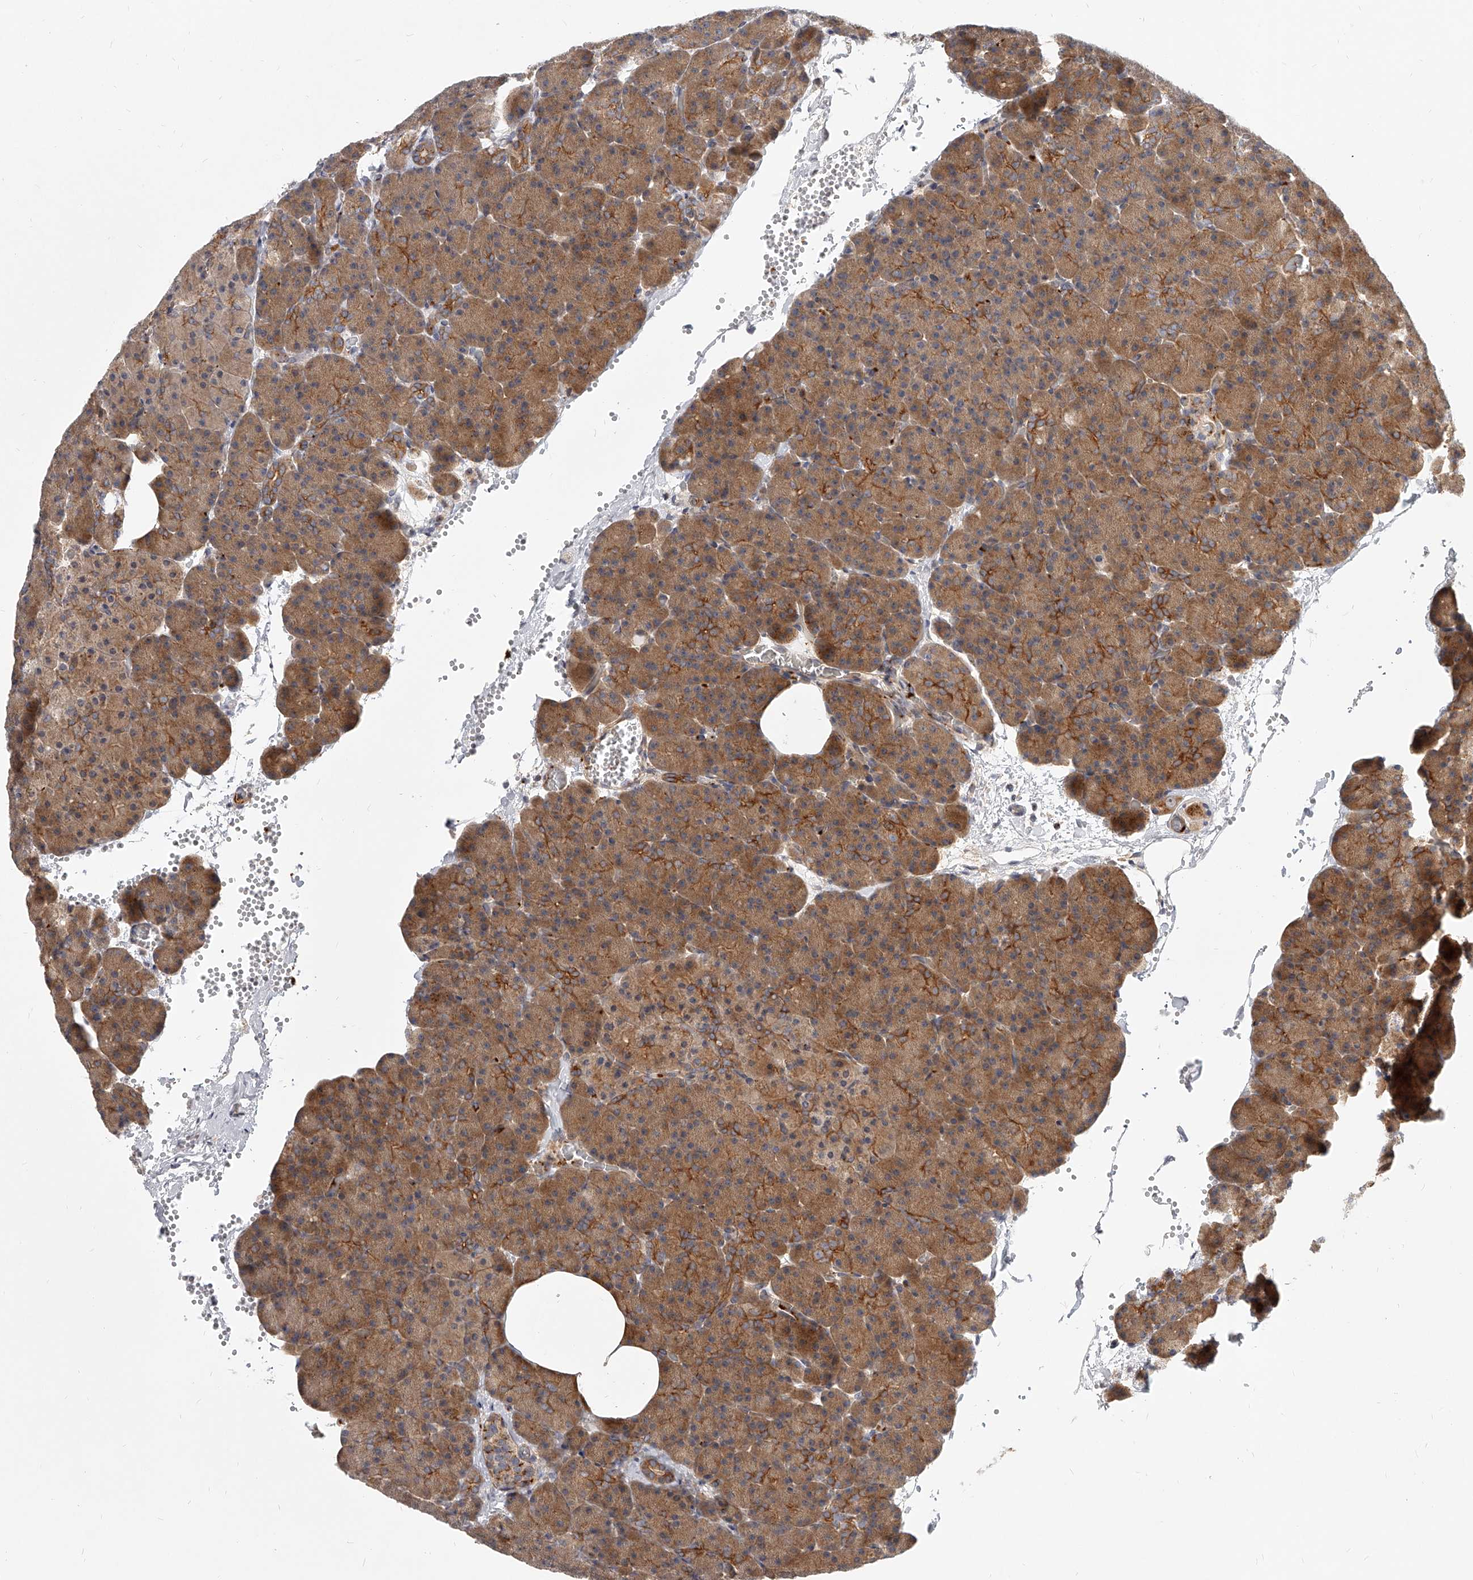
{"staining": {"intensity": "moderate", "quantity": ">75%", "location": "cytoplasmic/membranous"}, "tissue": "pancreas", "cell_type": "Exocrine glandular cells", "image_type": "normal", "snomed": [{"axis": "morphology", "description": "Normal tissue, NOS"}, {"axis": "morphology", "description": "Carcinoid, malignant, NOS"}, {"axis": "topography", "description": "Pancreas"}], "caption": "Unremarkable pancreas reveals moderate cytoplasmic/membranous positivity in approximately >75% of exocrine glandular cells, visualized by immunohistochemistry.", "gene": "SLC37A1", "patient": {"sex": "female", "age": 35}}